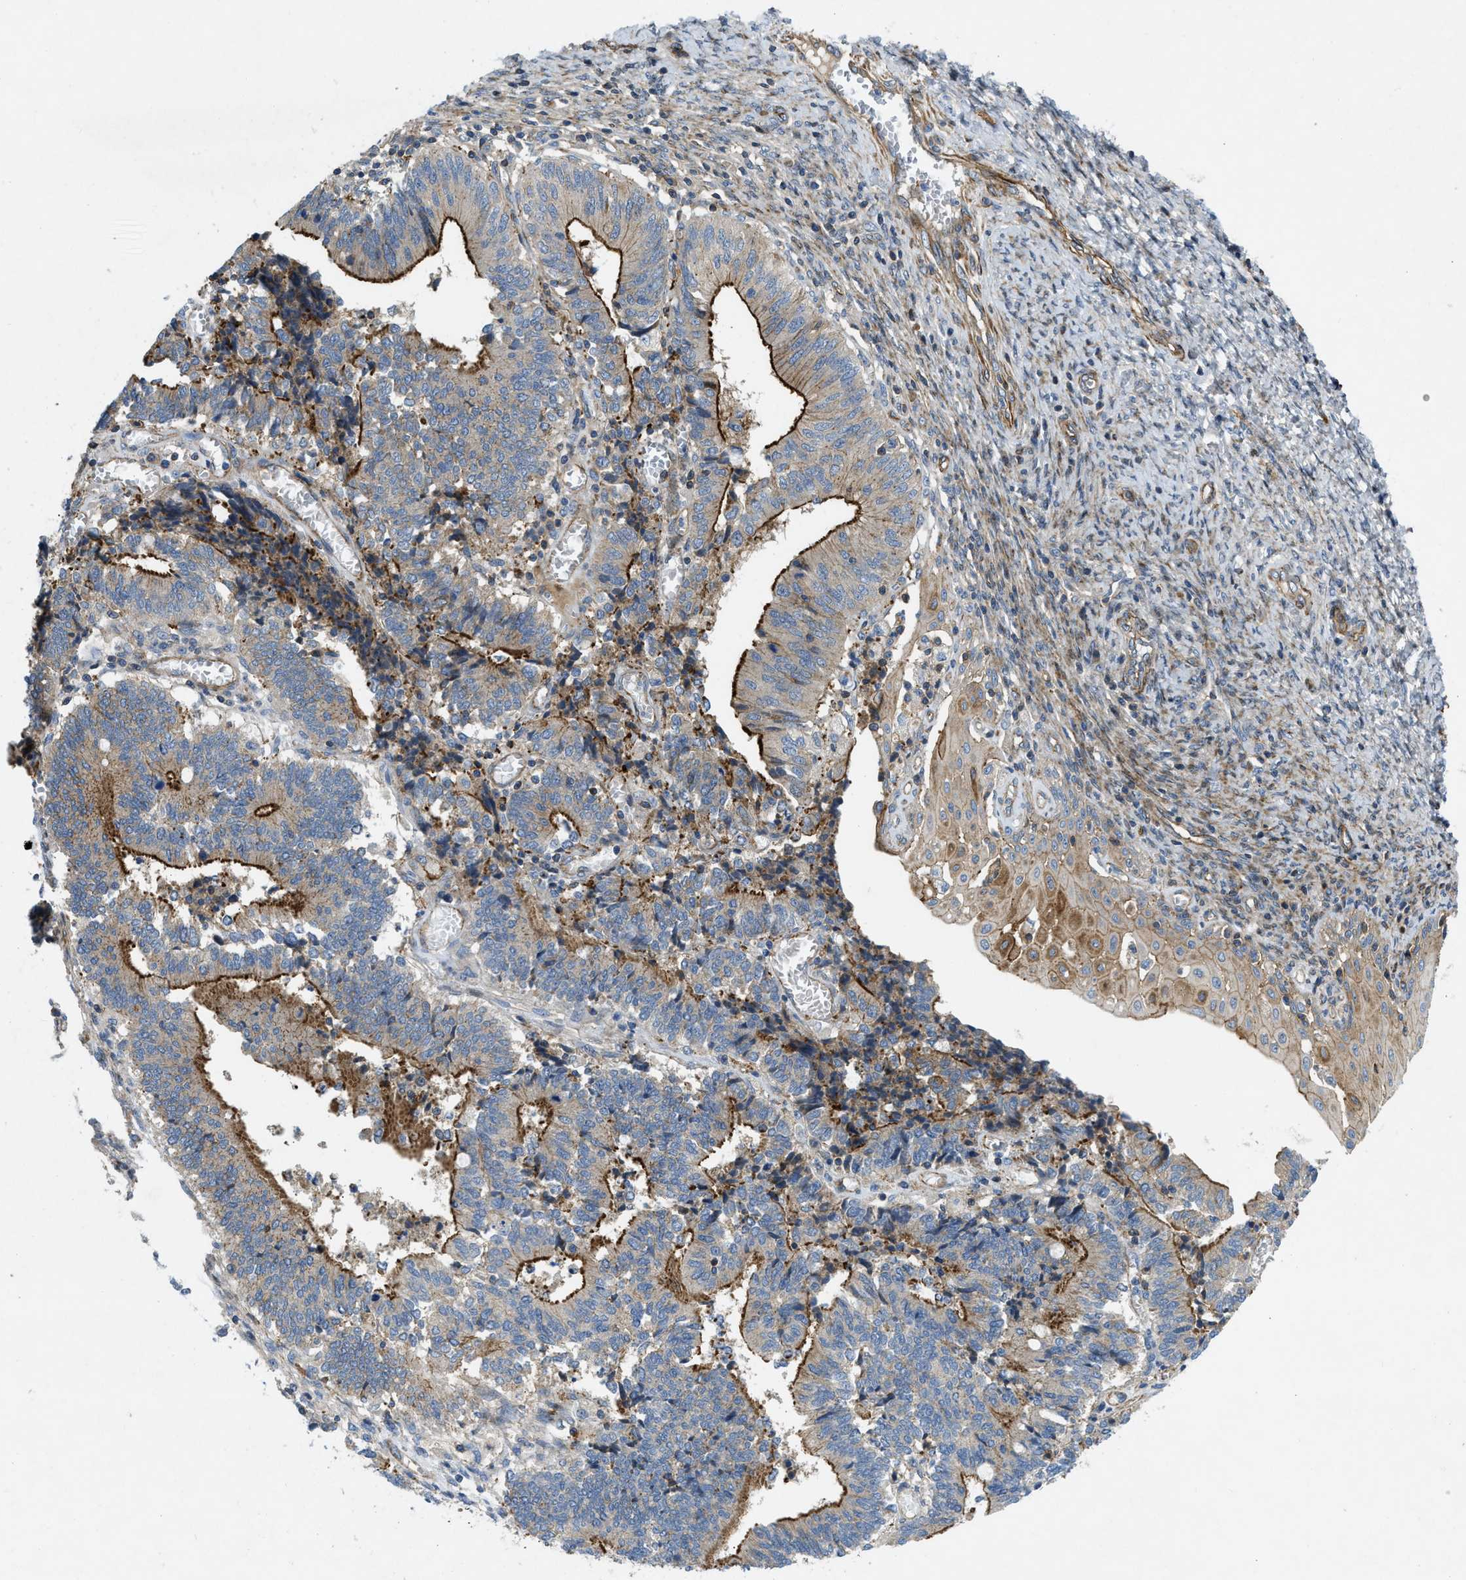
{"staining": {"intensity": "strong", "quantity": ">75%", "location": "cytoplasmic/membranous"}, "tissue": "cervical cancer", "cell_type": "Tumor cells", "image_type": "cancer", "snomed": [{"axis": "morphology", "description": "Adenocarcinoma, NOS"}, {"axis": "topography", "description": "Cervix"}], "caption": "Immunohistochemical staining of cervical cancer reveals high levels of strong cytoplasmic/membranous protein staining in about >75% of tumor cells.", "gene": "NYNRIN", "patient": {"sex": "female", "age": 44}}